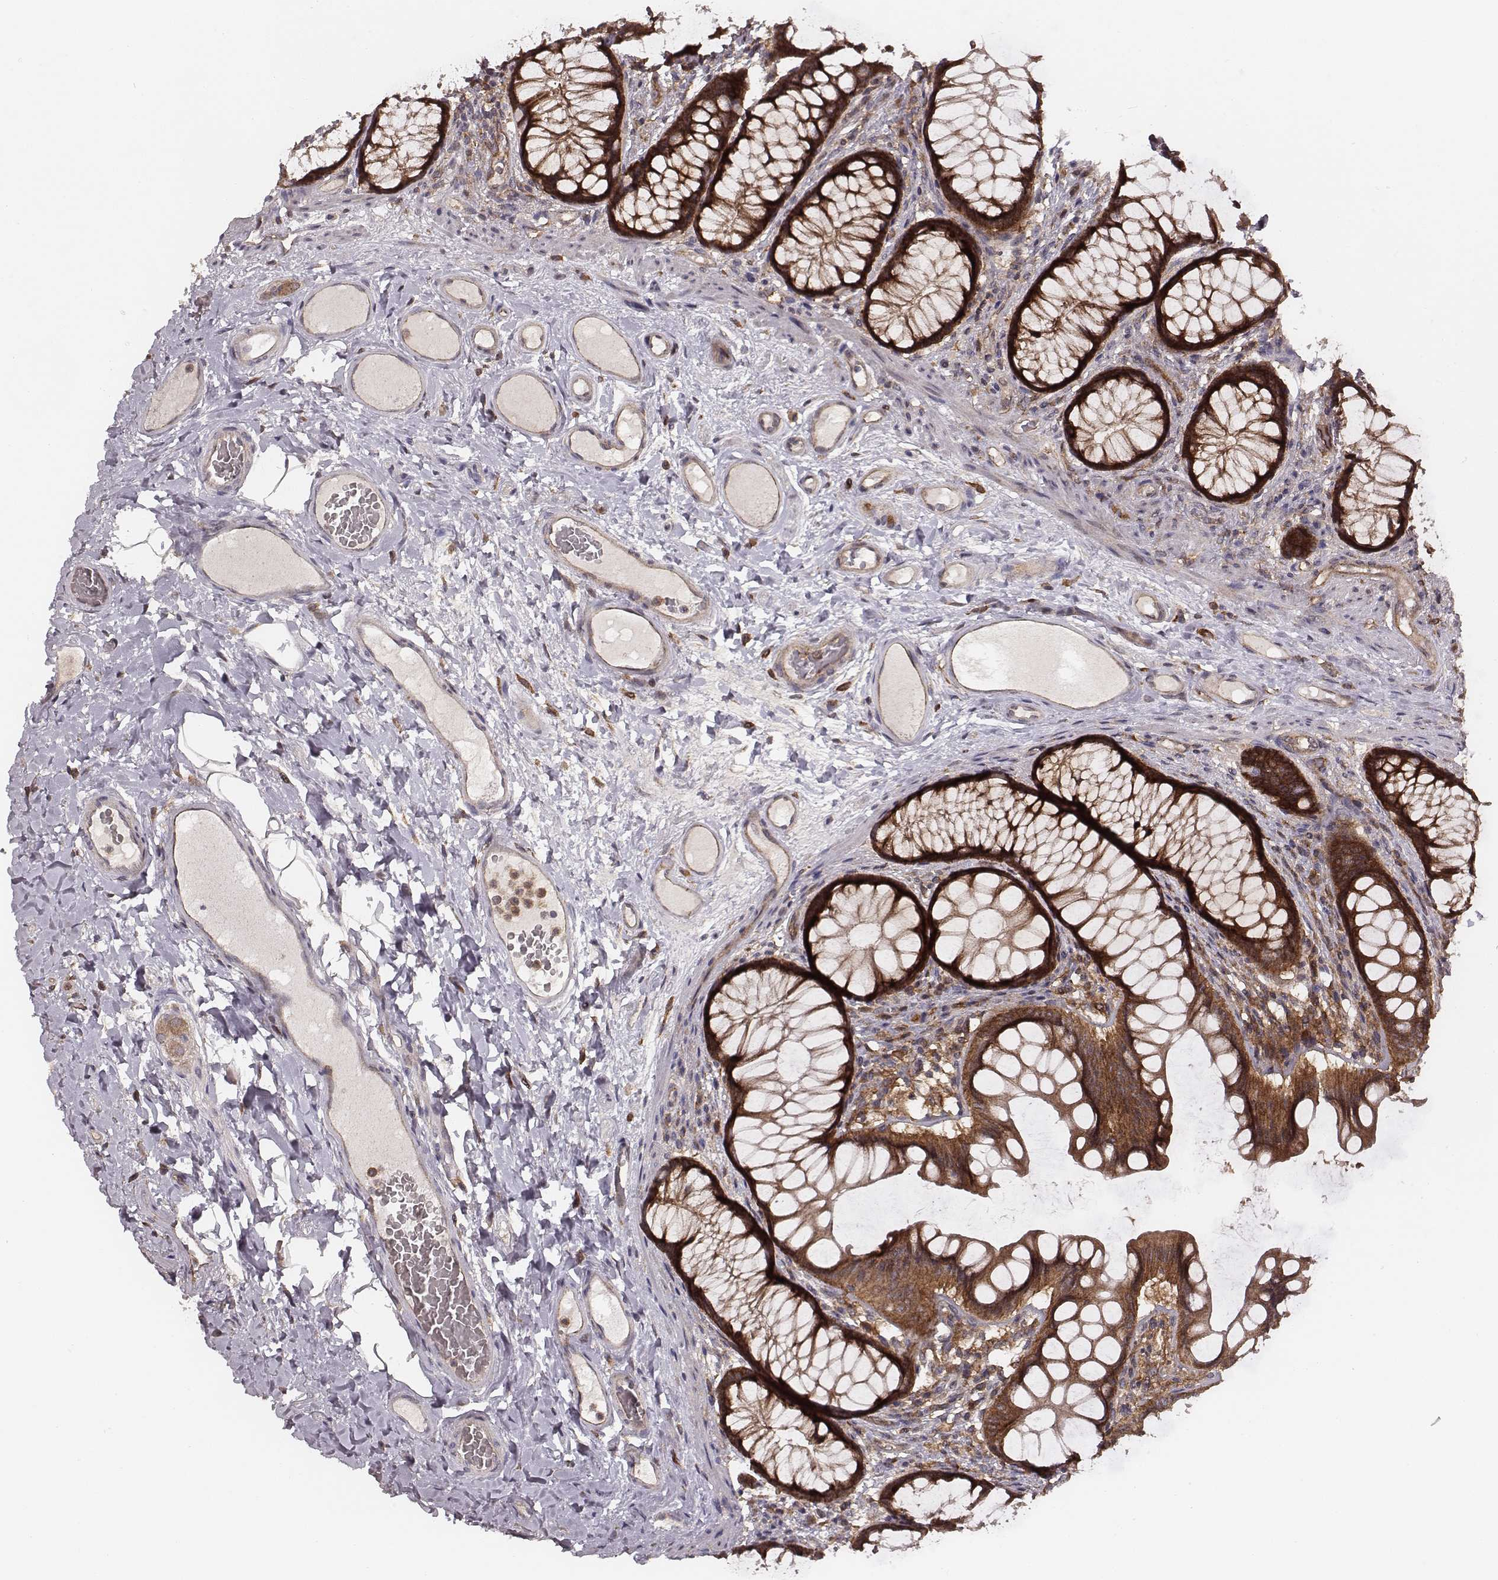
{"staining": {"intensity": "moderate", "quantity": ">75%", "location": "cytoplasmic/membranous"}, "tissue": "colon", "cell_type": "Endothelial cells", "image_type": "normal", "snomed": [{"axis": "morphology", "description": "Normal tissue, NOS"}, {"axis": "topography", "description": "Colon"}], "caption": "High-magnification brightfield microscopy of unremarkable colon stained with DAB (brown) and counterstained with hematoxylin (blue). endothelial cells exhibit moderate cytoplasmic/membranous expression is seen in about>75% of cells. Using DAB (brown) and hematoxylin (blue) stains, captured at high magnification using brightfield microscopy.", "gene": "VPS26A", "patient": {"sex": "female", "age": 65}}